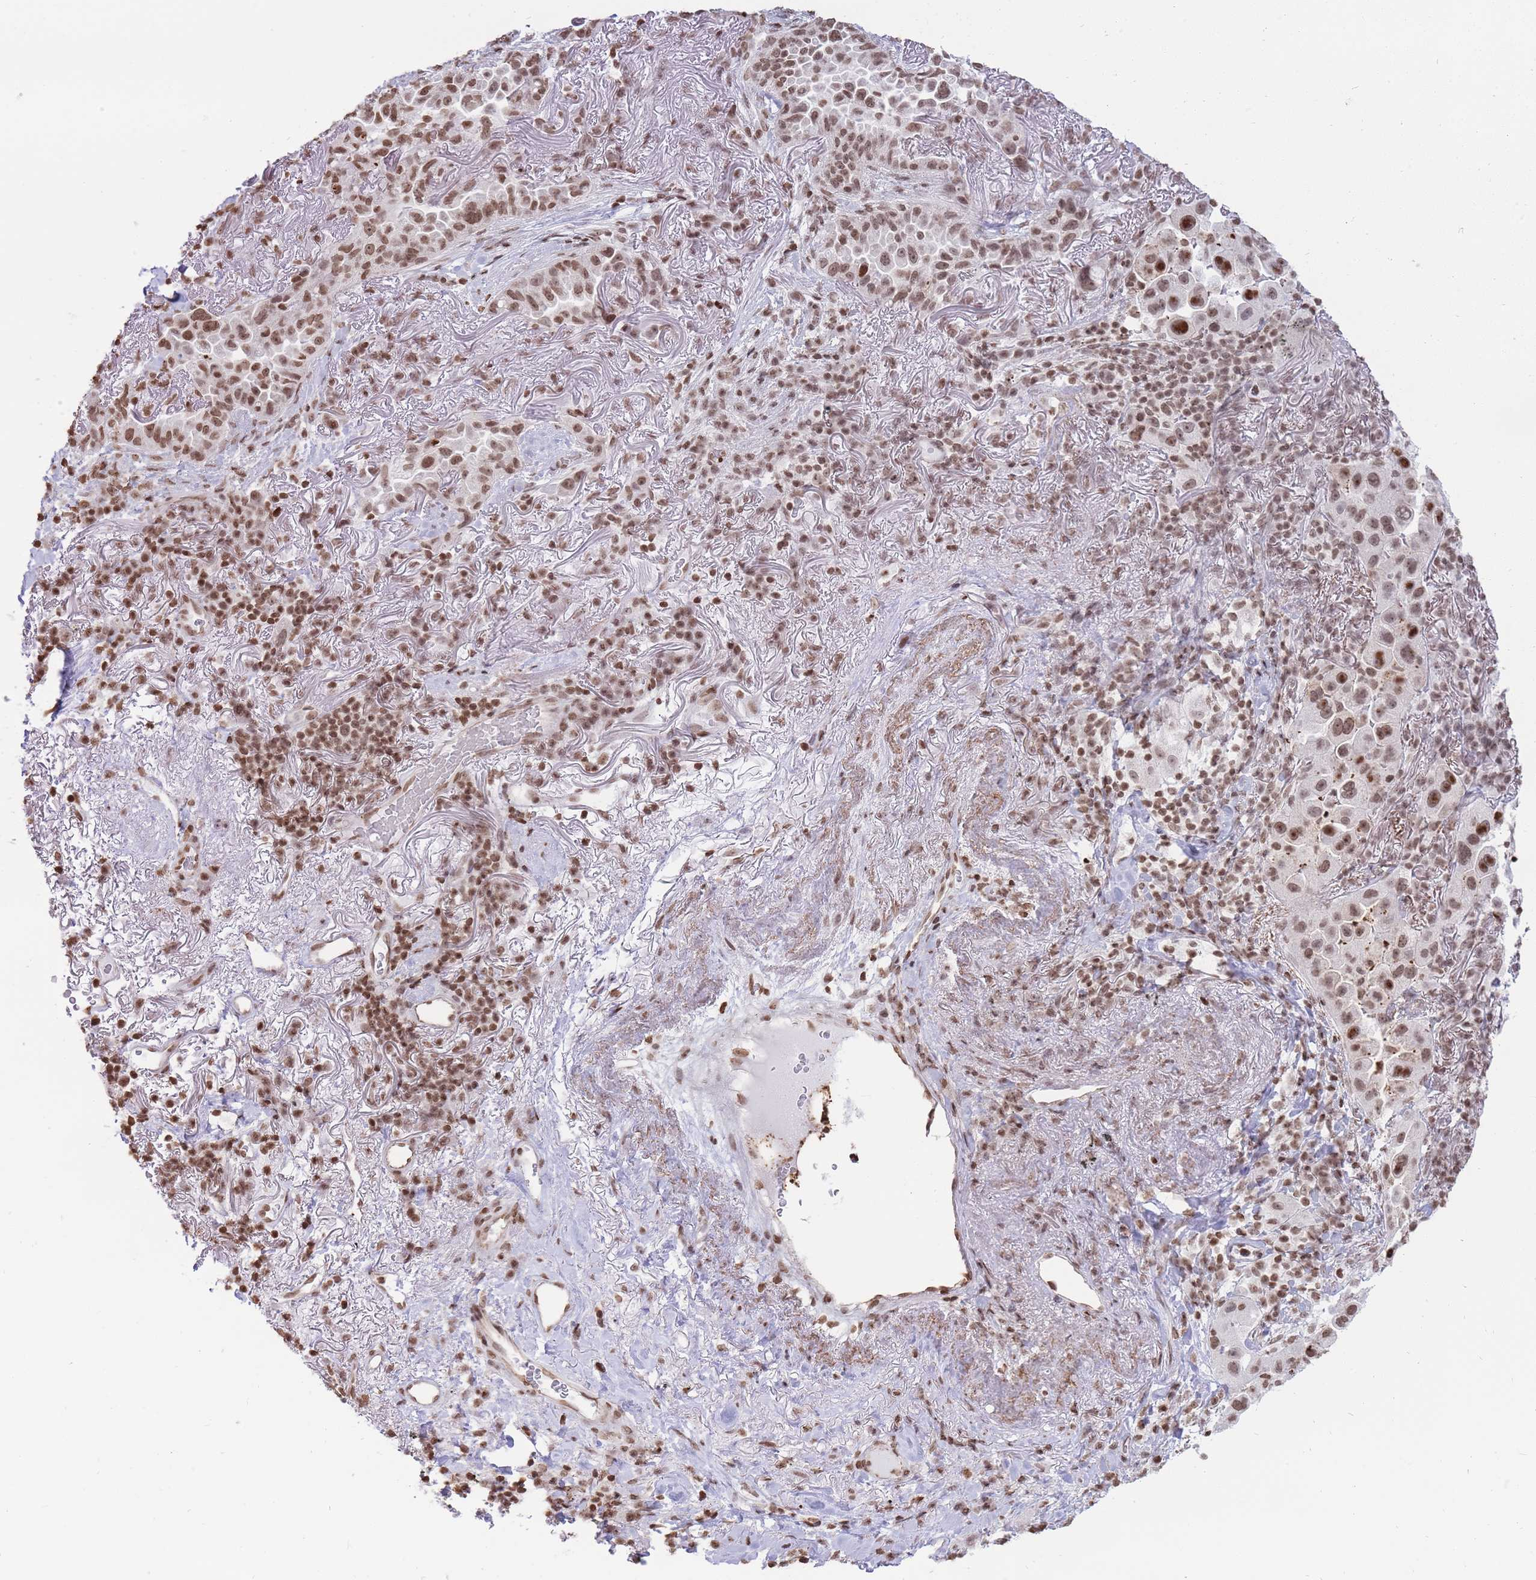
{"staining": {"intensity": "moderate", "quantity": ">75%", "location": "nuclear"}, "tissue": "lung cancer", "cell_type": "Tumor cells", "image_type": "cancer", "snomed": [{"axis": "morphology", "description": "Adenocarcinoma, NOS"}, {"axis": "topography", "description": "Lung"}], "caption": "Adenocarcinoma (lung) tissue reveals moderate nuclear expression in about >75% of tumor cells", "gene": "SHISAL1", "patient": {"sex": "female", "age": 69}}